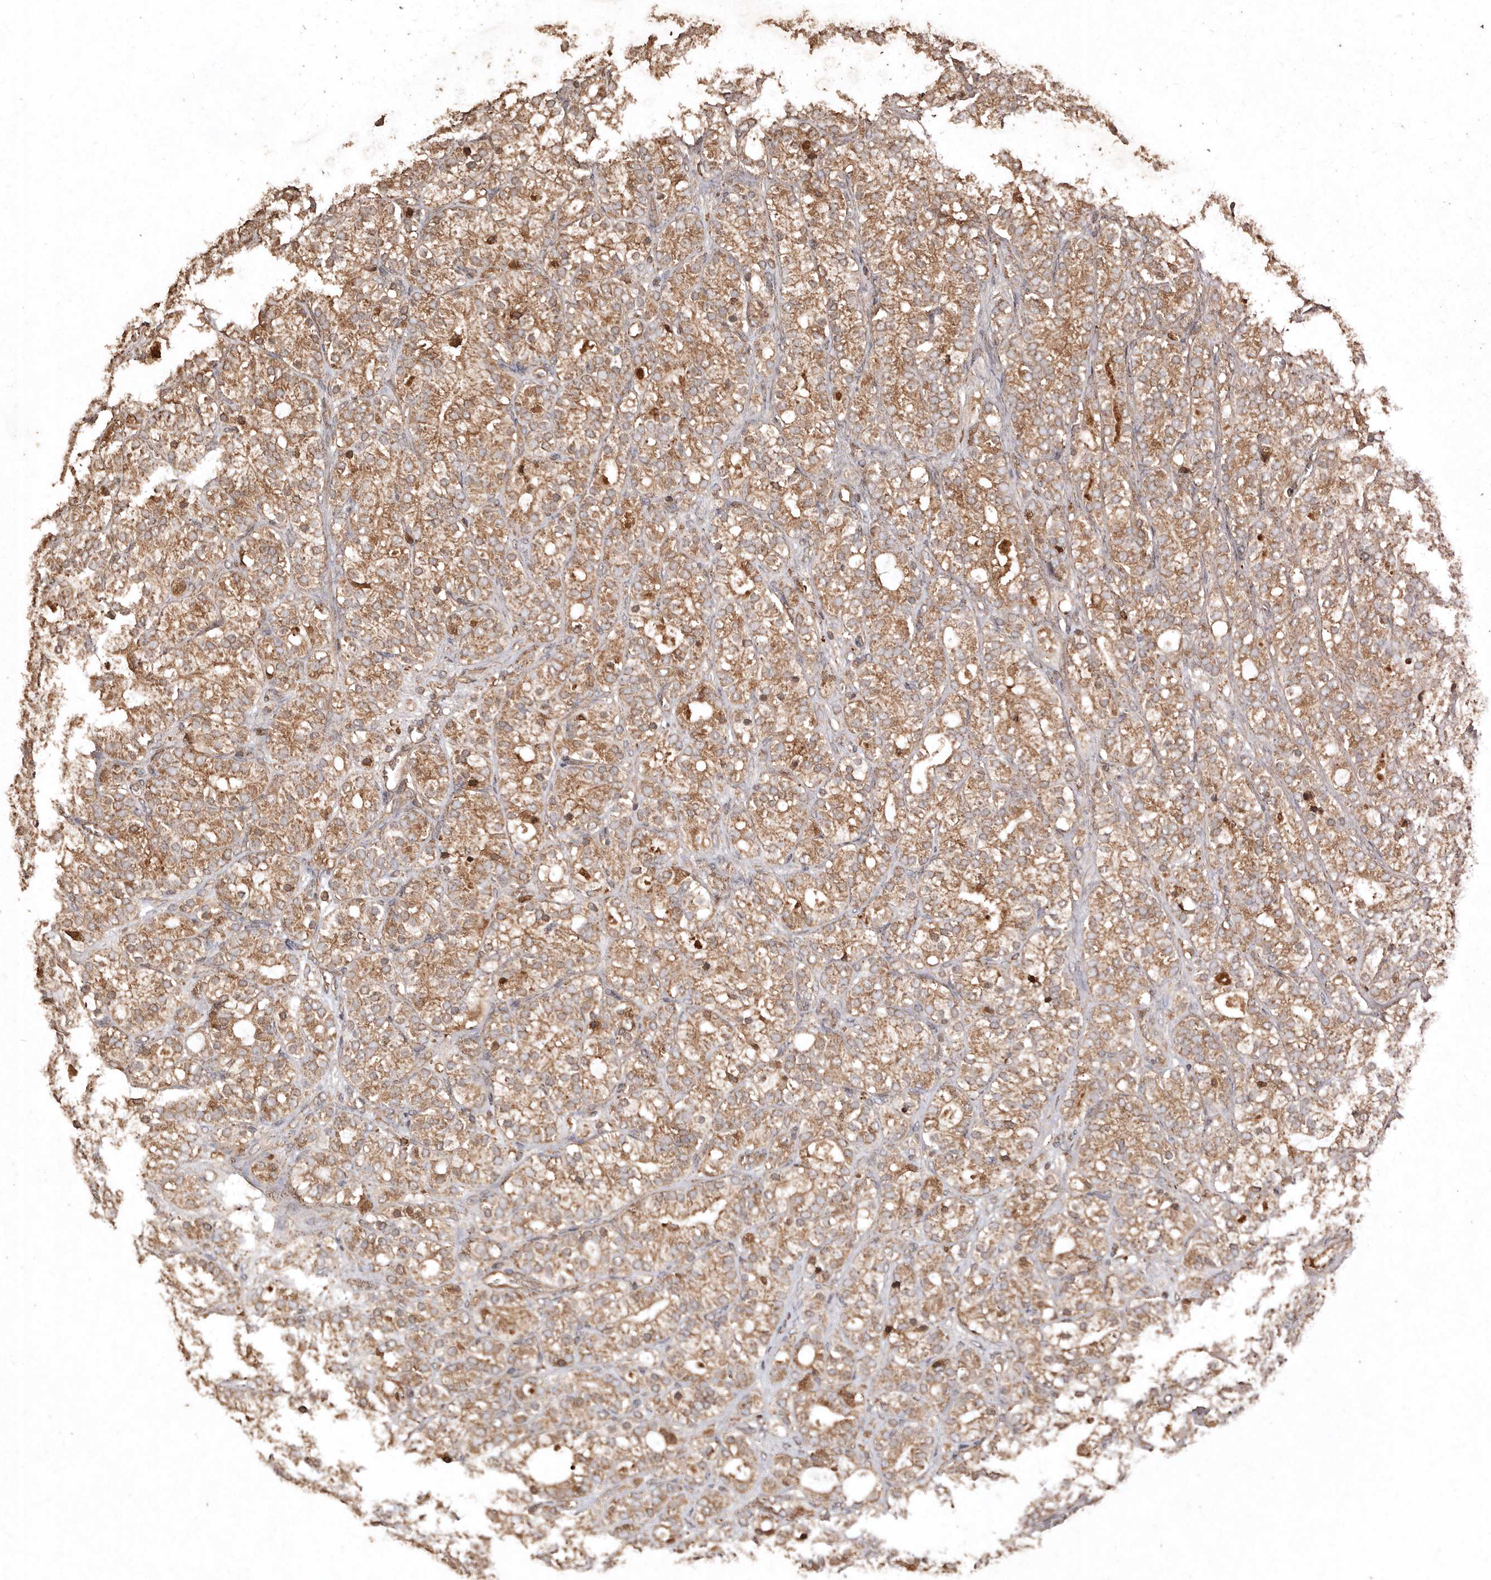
{"staining": {"intensity": "moderate", "quantity": ">75%", "location": "cytoplasmic/membranous"}, "tissue": "prostate cancer", "cell_type": "Tumor cells", "image_type": "cancer", "snomed": [{"axis": "morphology", "description": "Adenocarcinoma, High grade"}, {"axis": "topography", "description": "Prostate"}], "caption": "Protein staining displays moderate cytoplasmic/membranous expression in approximately >75% of tumor cells in prostate cancer.", "gene": "FARS2", "patient": {"sex": "male", "age": 57}}